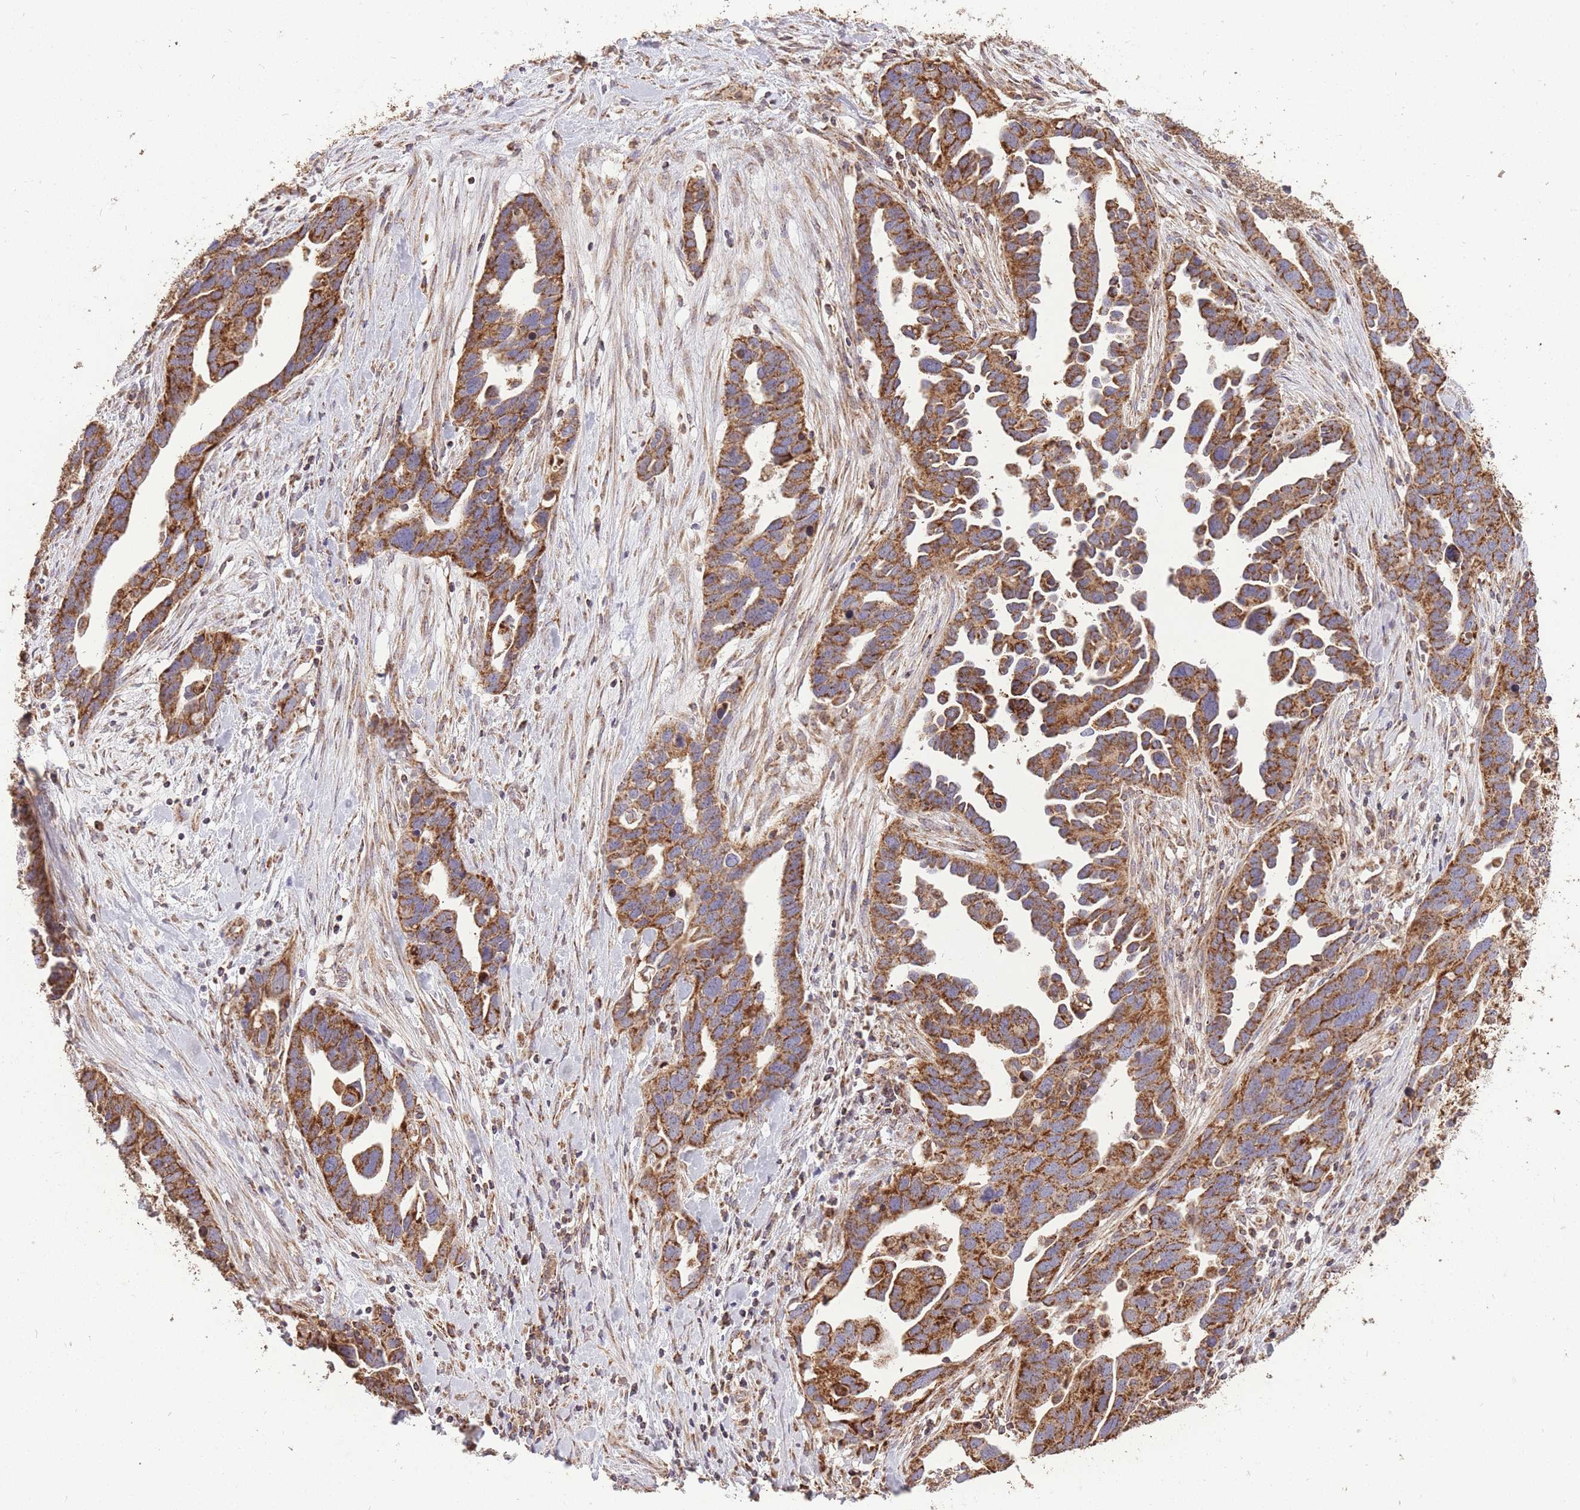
{"staining": {"intensity": "strong", "quantity": ">75%", "location": "cytoplasmic/membranous"}, "tissue": "ovarian cancer", "cell_type": "Tumor cells", "image_type": "cancer", "snomed": [{"axis": "morphology", "description": "Cystadenocarcinoma, serous, NOS"}, {"axis": "topography", "description": "Ovary"}], "caption": "Strong cytoplasmic/membranous protein expression is identified in about >75% of tumor cells in ovarian cancer (serous cystadenocarcinoma). (DAB (3,3'-diaminobenzidine) IHC, brown staining for protein, blue staining for nuclei).", "gene": "PREP", "patient": {"sex": "female", "age": 54}}